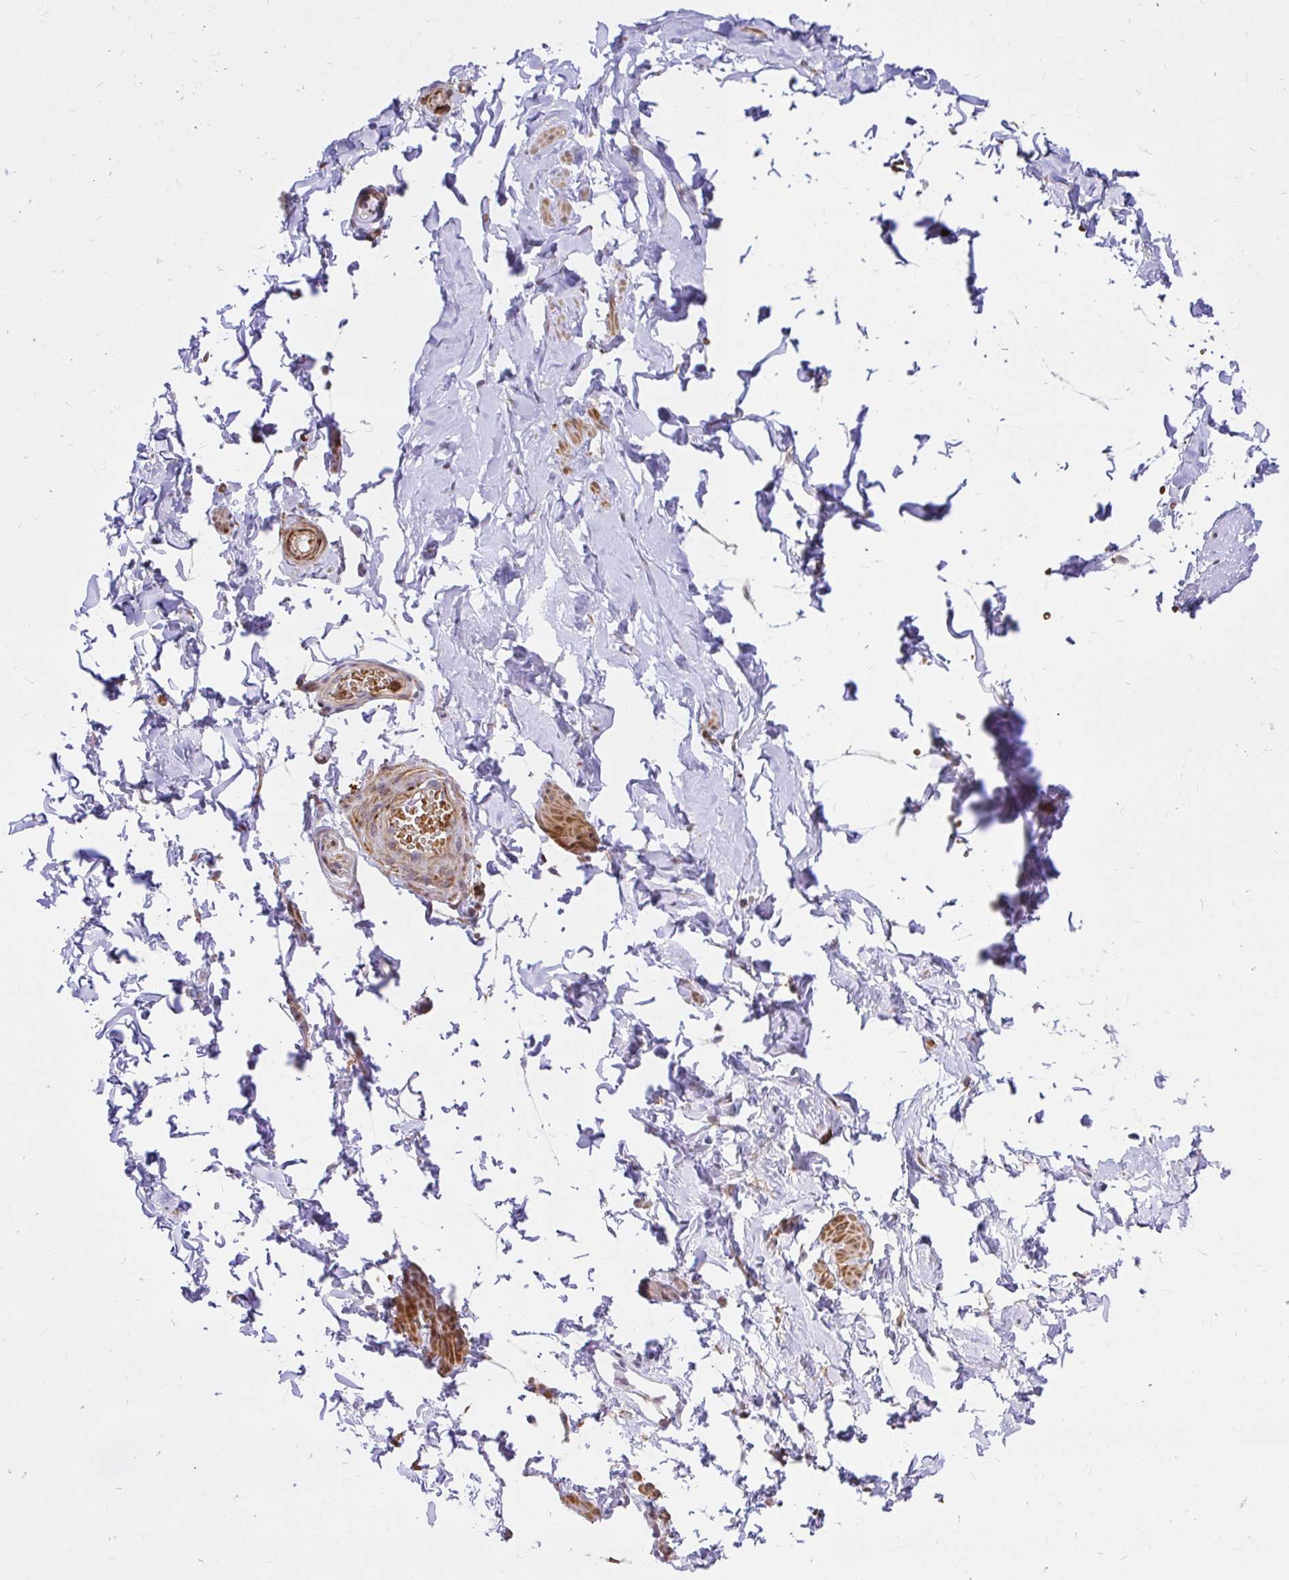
{"staining": {"intensity": "negative", "quantity": "none", "location": "none"}, "tissue": "adipose tissue", "cell_type": "Adipocytes", "image_type": "normal", "snomed": [{"axis": "morphology", "description": "Normal tissue, NOS"}, {"axis": "topography", "description": "Epididymis, spermatic cord, NOS"}, {"axis": "topography", "description": "Epididymis"}, {"axis": "topography", "description": "Peripheral nerve tissue"}], "caption": "Photomicrograph shows no protein positivity in adipocytes of benign adipose tissue. The staining is performed using DAB brown chromogen with nuclei counter-stained in using hematoxylin.", "gene": "GSN", "patient": {"sex": "male", "age": 29}}